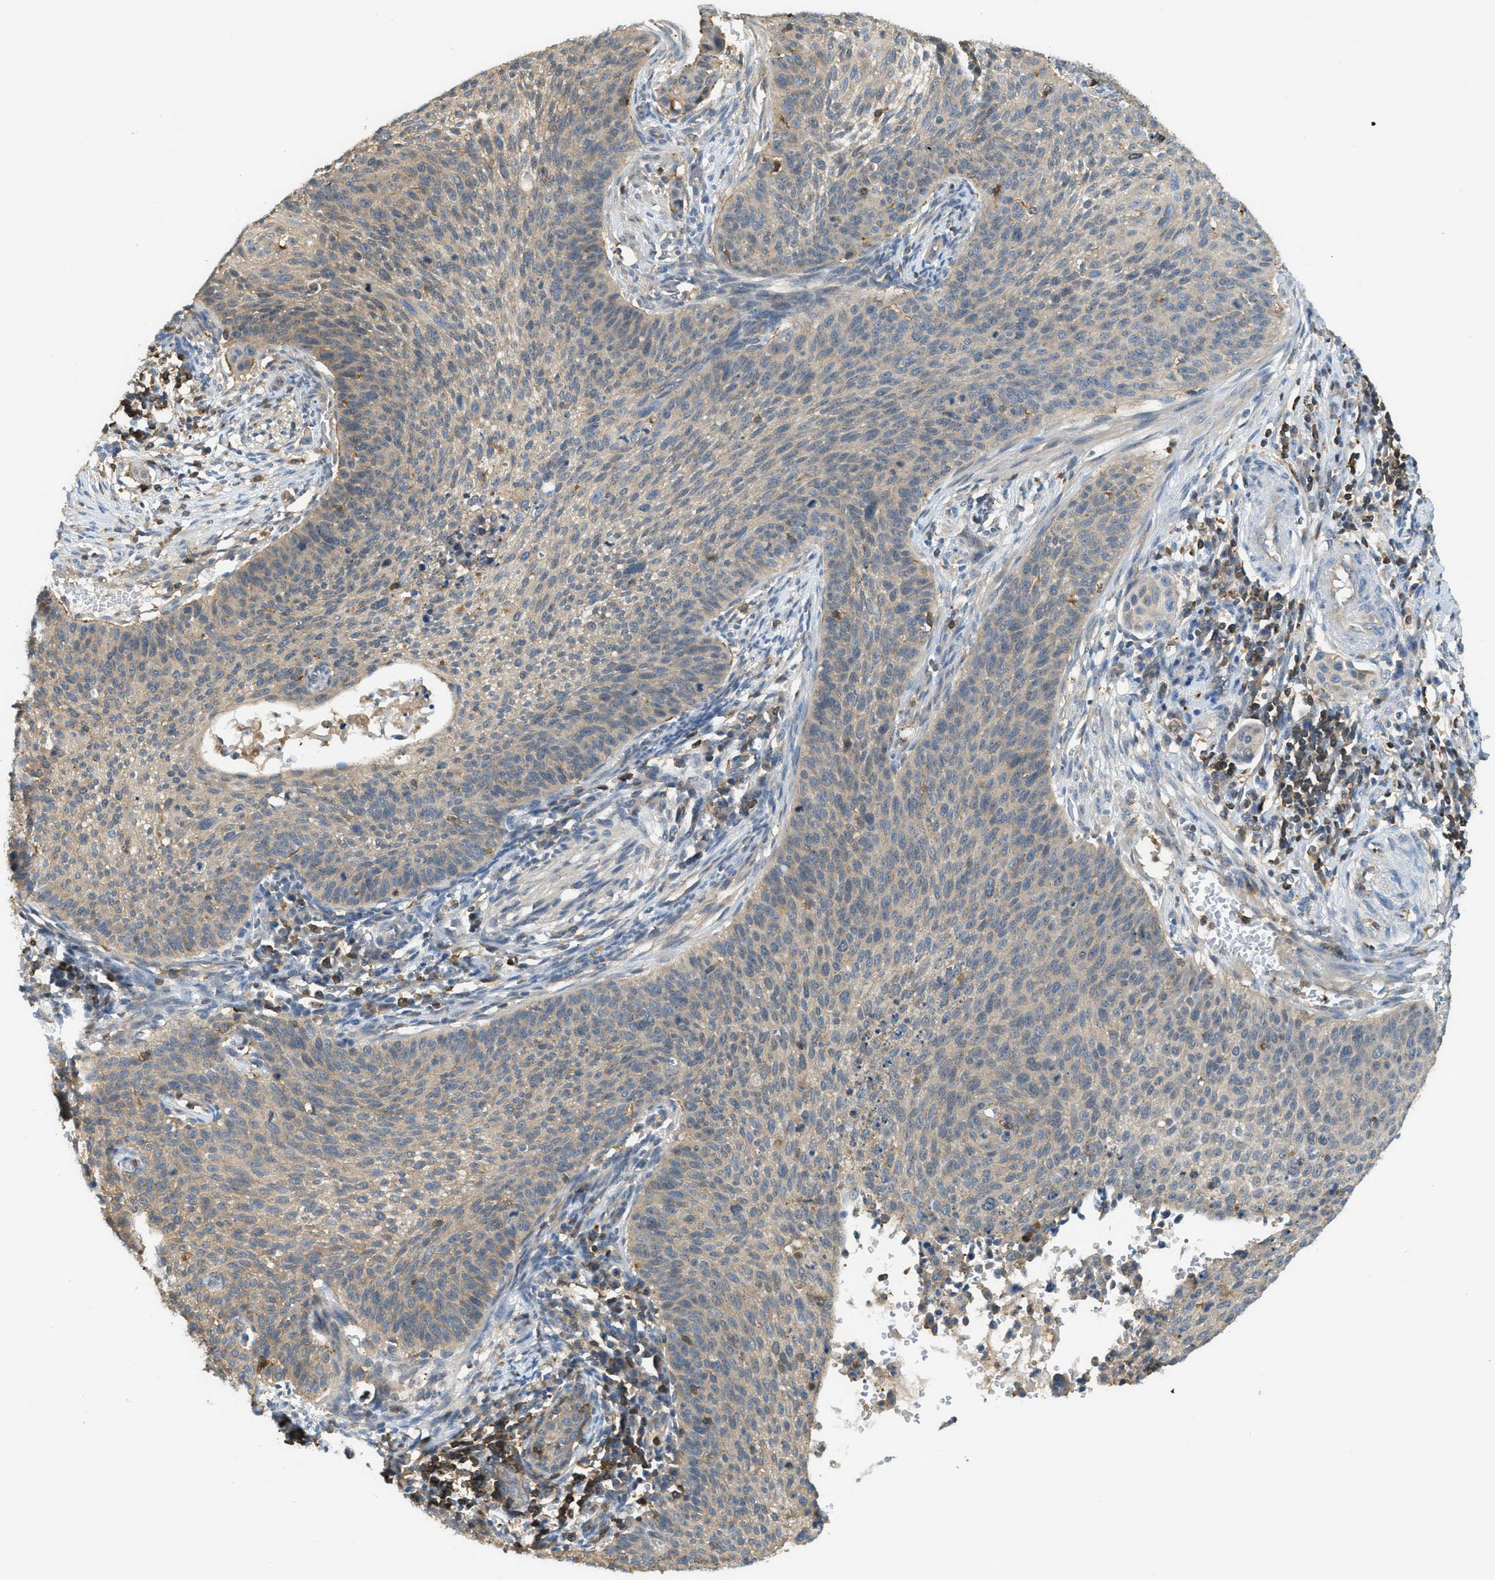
{"staining": {"intensity": "weak", "quantity": ">75%", "location": "cytoplasmic/membranous"}, "tissue": "cervical cancer", "cell_type": "Tumor cells", "image_type": "cancer", "snomed": [{"axis": "morphology", "description": "Squamous cell carcinoma, NOS"}, {"axis": "topography", "description": "Cervix"}], "caption": "A histopathology image of cervical squamous cell carcinoma stained for a protein displays weak cytoplasmic/membranous brown staining in tumor cells.", "gene": "GRIK2", "patient": {"sex": "female", "age": 70}}